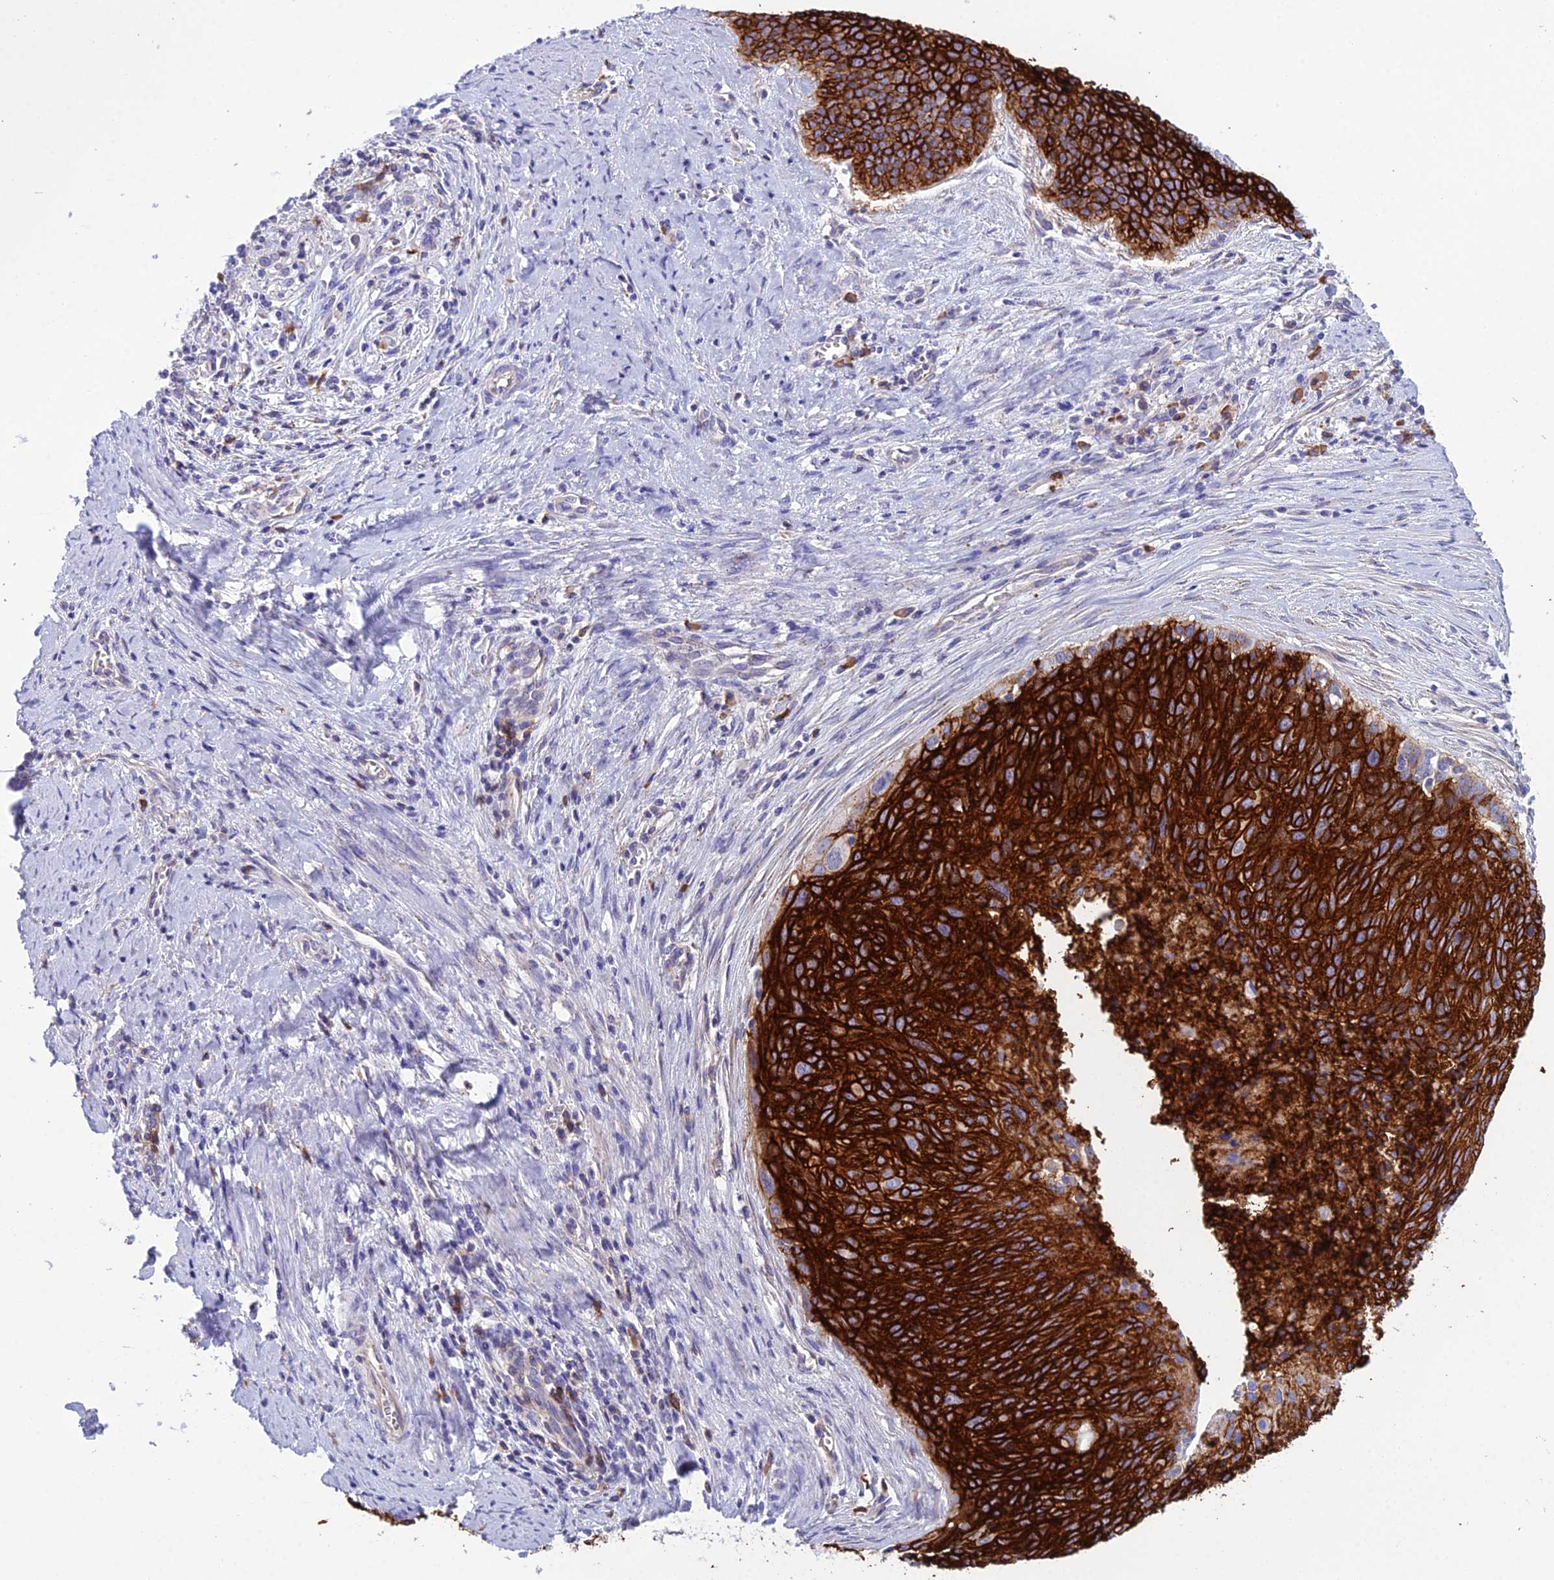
{"staining": {"intensity": "strong", "quantity": ">75%", "location": "cytoplasmic/membranous"}, "tissue": "cervical cancer", "cell_type": "Tumor cells", "image_type": "cancer", "snomed": [{"axis": "morphology", "description": "Squamous cell carcinoma, NOS"}, {"axis": "topography", "description": "Cervix"}], "caption": "A high amount of strong cytoplasmic/membranous expression is present in about >75% of tumor cells in cervical cancer (squamous cell carcinoma) tissue.", "gene": "OR1Q1", "patient": {"sex": "female", "age": 55}}